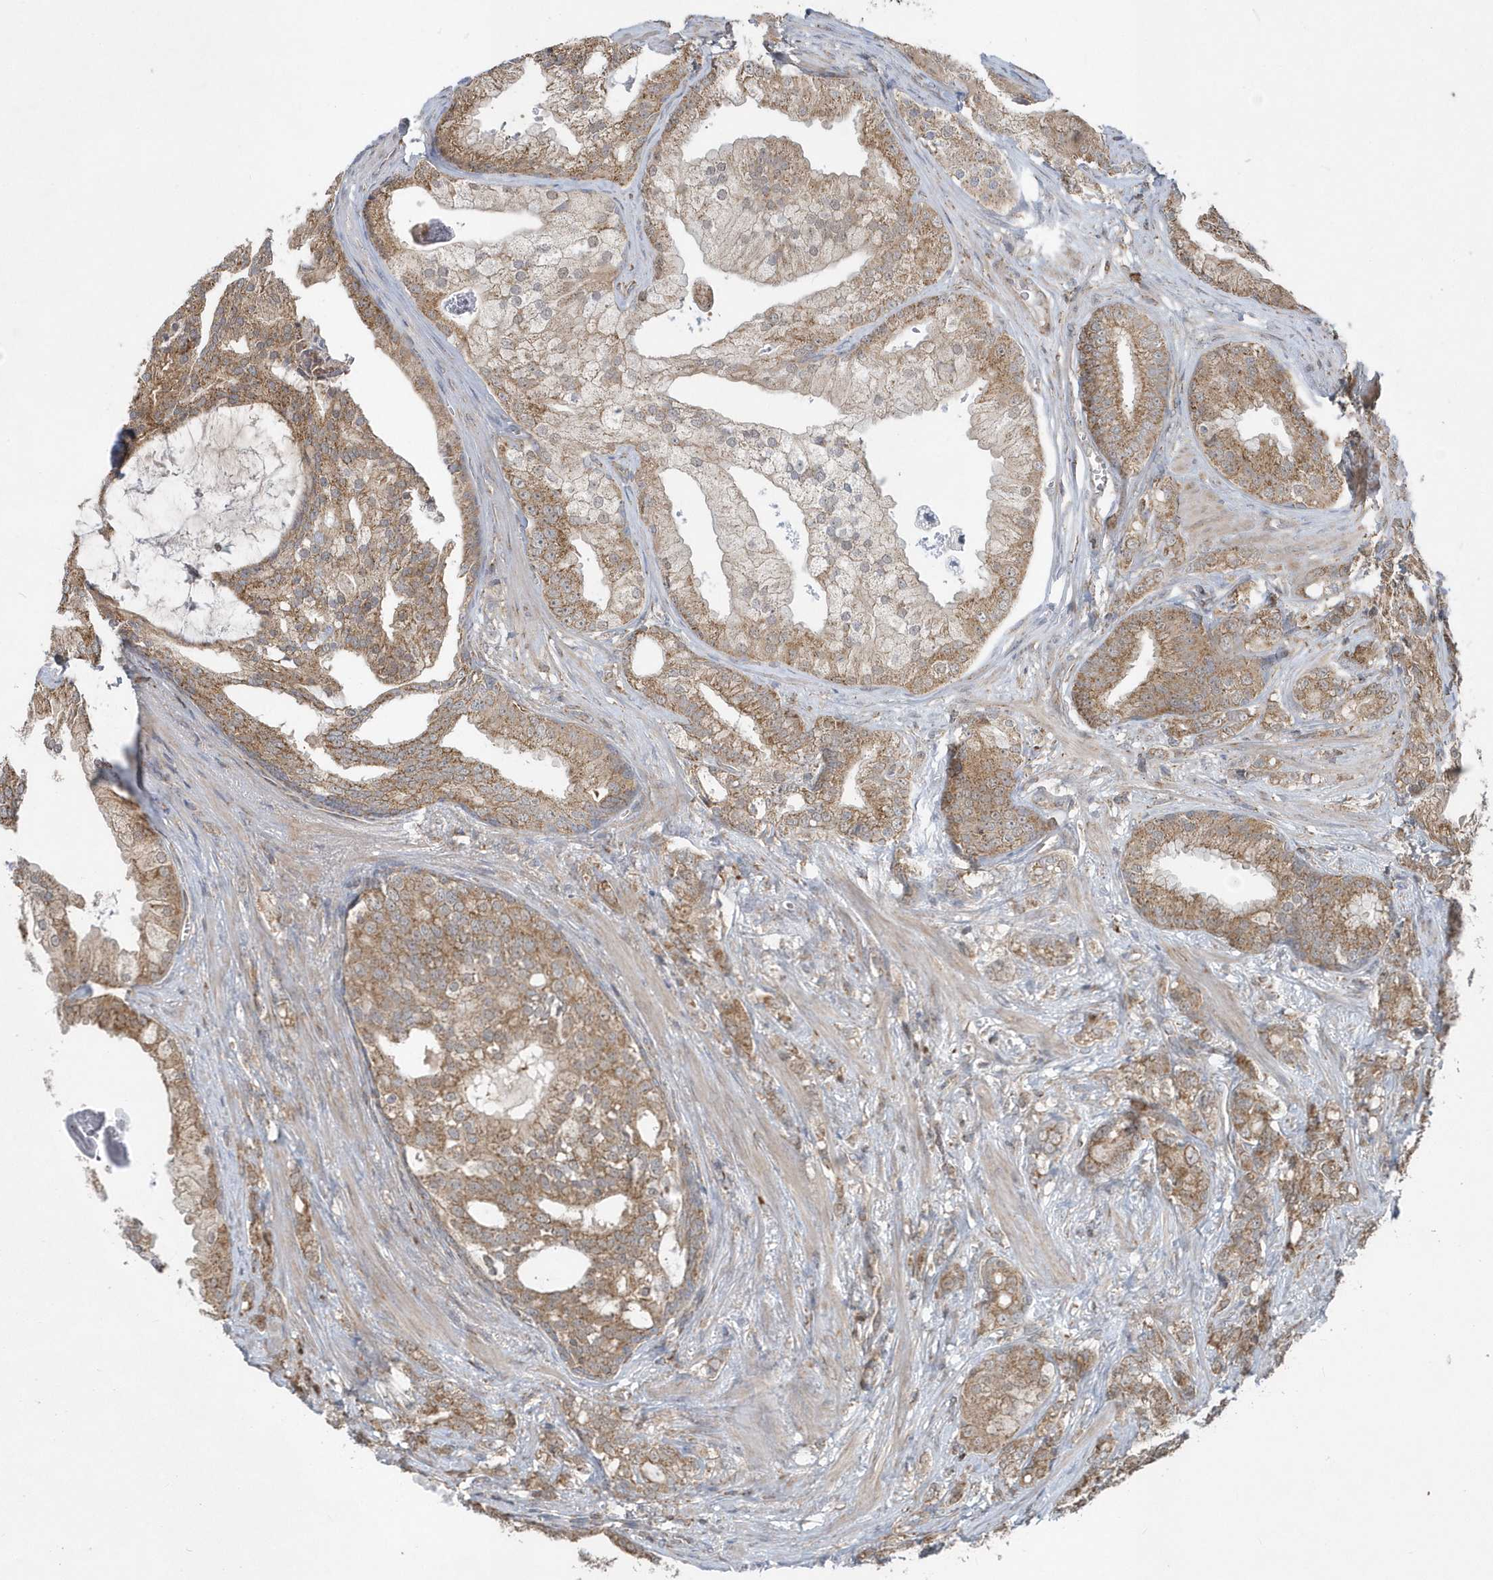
{"staining": {"intensity": "moderate", "quantity": ">75%", "location": "cytoplasmic/membranous"}, "tissue": "prostate cancer", "cell_type": "Tumor cells", "image_type": "cancer", "snomed": [{"axis": "morphology", "description": "Adenocarcinoma, Low grade"}, {"axis": "topography", "description": "Prostate"}], "caption": "Protein expression analysis of human prostate cancer (adenocarcinoma (low-grade)) reveals moderate cytoplasmic/membranous staining in about >75% of tumor cells.", "gene": "PPP1R7", "patient": {"sex": "male", "age": 58}}